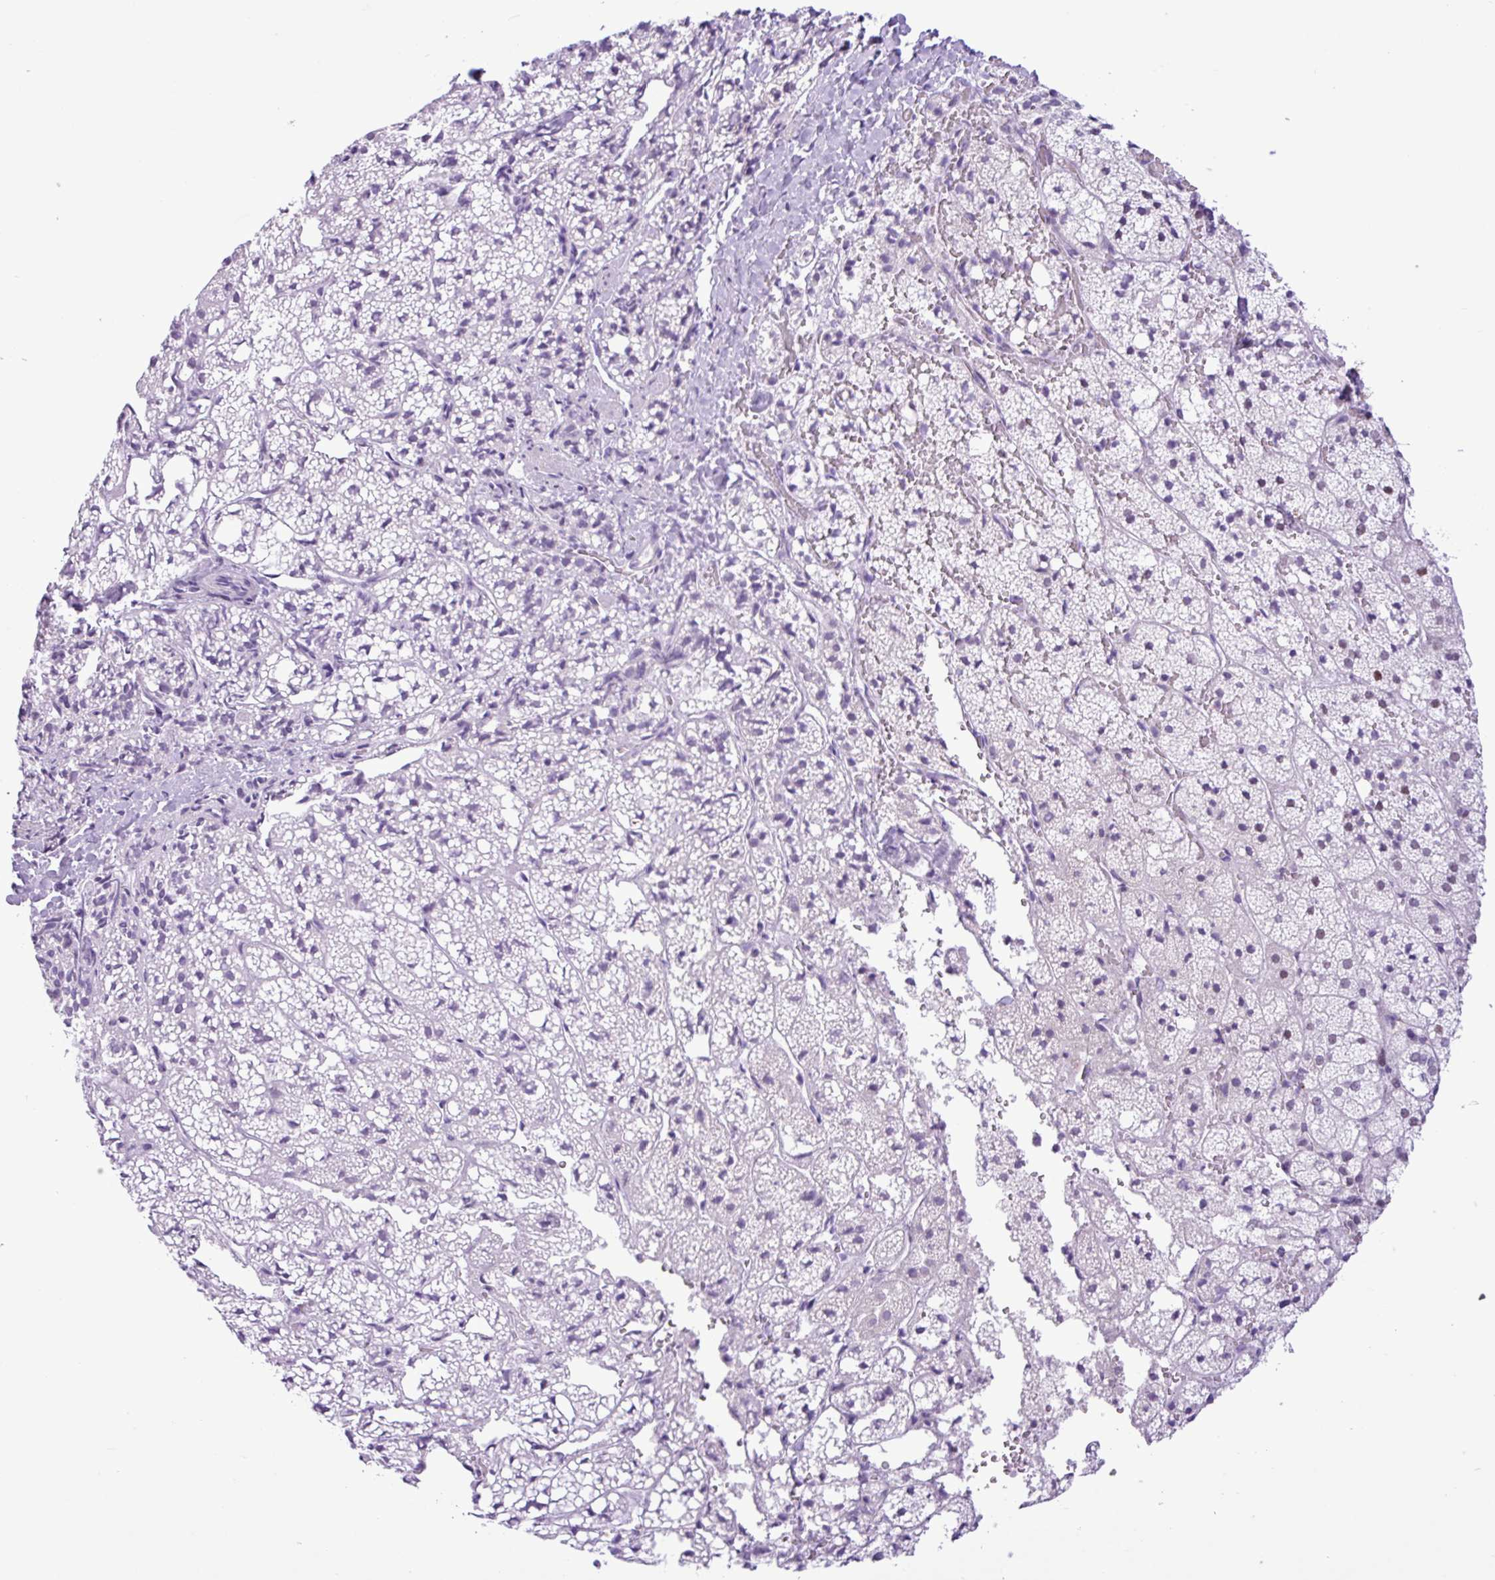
{"staining": {"intensity": "negative", "quantity": "none", "location": "none"}, "tissue": "adrenal gland", "cell_type": "Glandular cells", "image_type": "normal", "snomed": [{"axis": "morphology", "description": "Normal tissue, NOS"}, {"axis": "topography", "description": "Adrenal gland"}], "caption": "This is a micrograph of IHC staining of normal adrenal gland, which shows no staining in glandular cells. (Stains: DAB immunohistochemistry (IHC) with hematoxylin counter stain, Microscopy: brightfield microscopy at high magnification).", "gene": "ELOA2", "patient": {"sex": "male", "age": 53}}